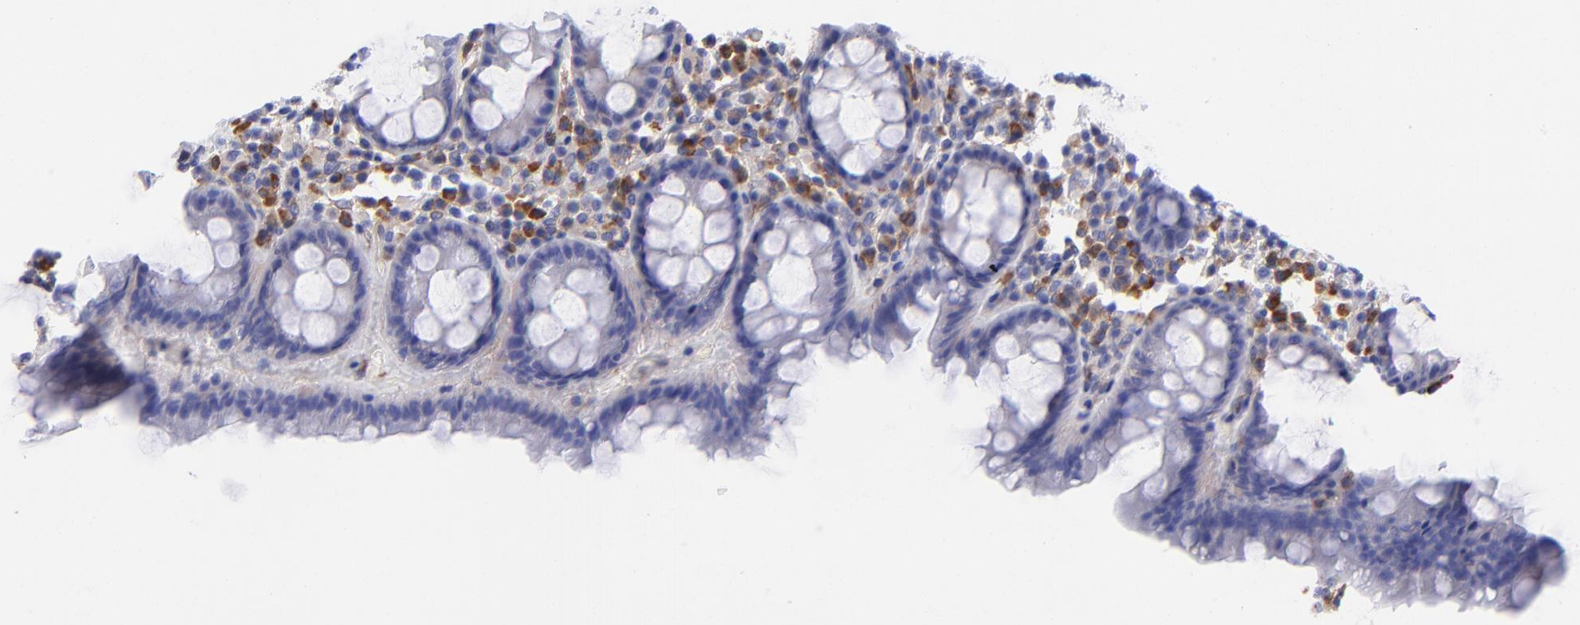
{"staining": {"intensity": "negative", "quantity": "none", "location": "none"}, "tissue": "rectum", "cell_type": "Glandular cells", "image_type": "normal", "snomed": [{"axis": "morphology", "description": "Normal tissue, NOS"}, {"axis": "topography", "description": "Rectum"}], "caption": "High magnification brightfield microscopy of normal rectum stained with DAB (3,3'-diaminobenzidine) (brown) and counterstained with hematoxylin (blue): glandular cells show no significant expression. (DAB (3,3'-diaminobenzidine) IHC with hematoxylin counter stain).", "gene": "PPFIBP1", "patient": {"sex": "male", "age": 92}}